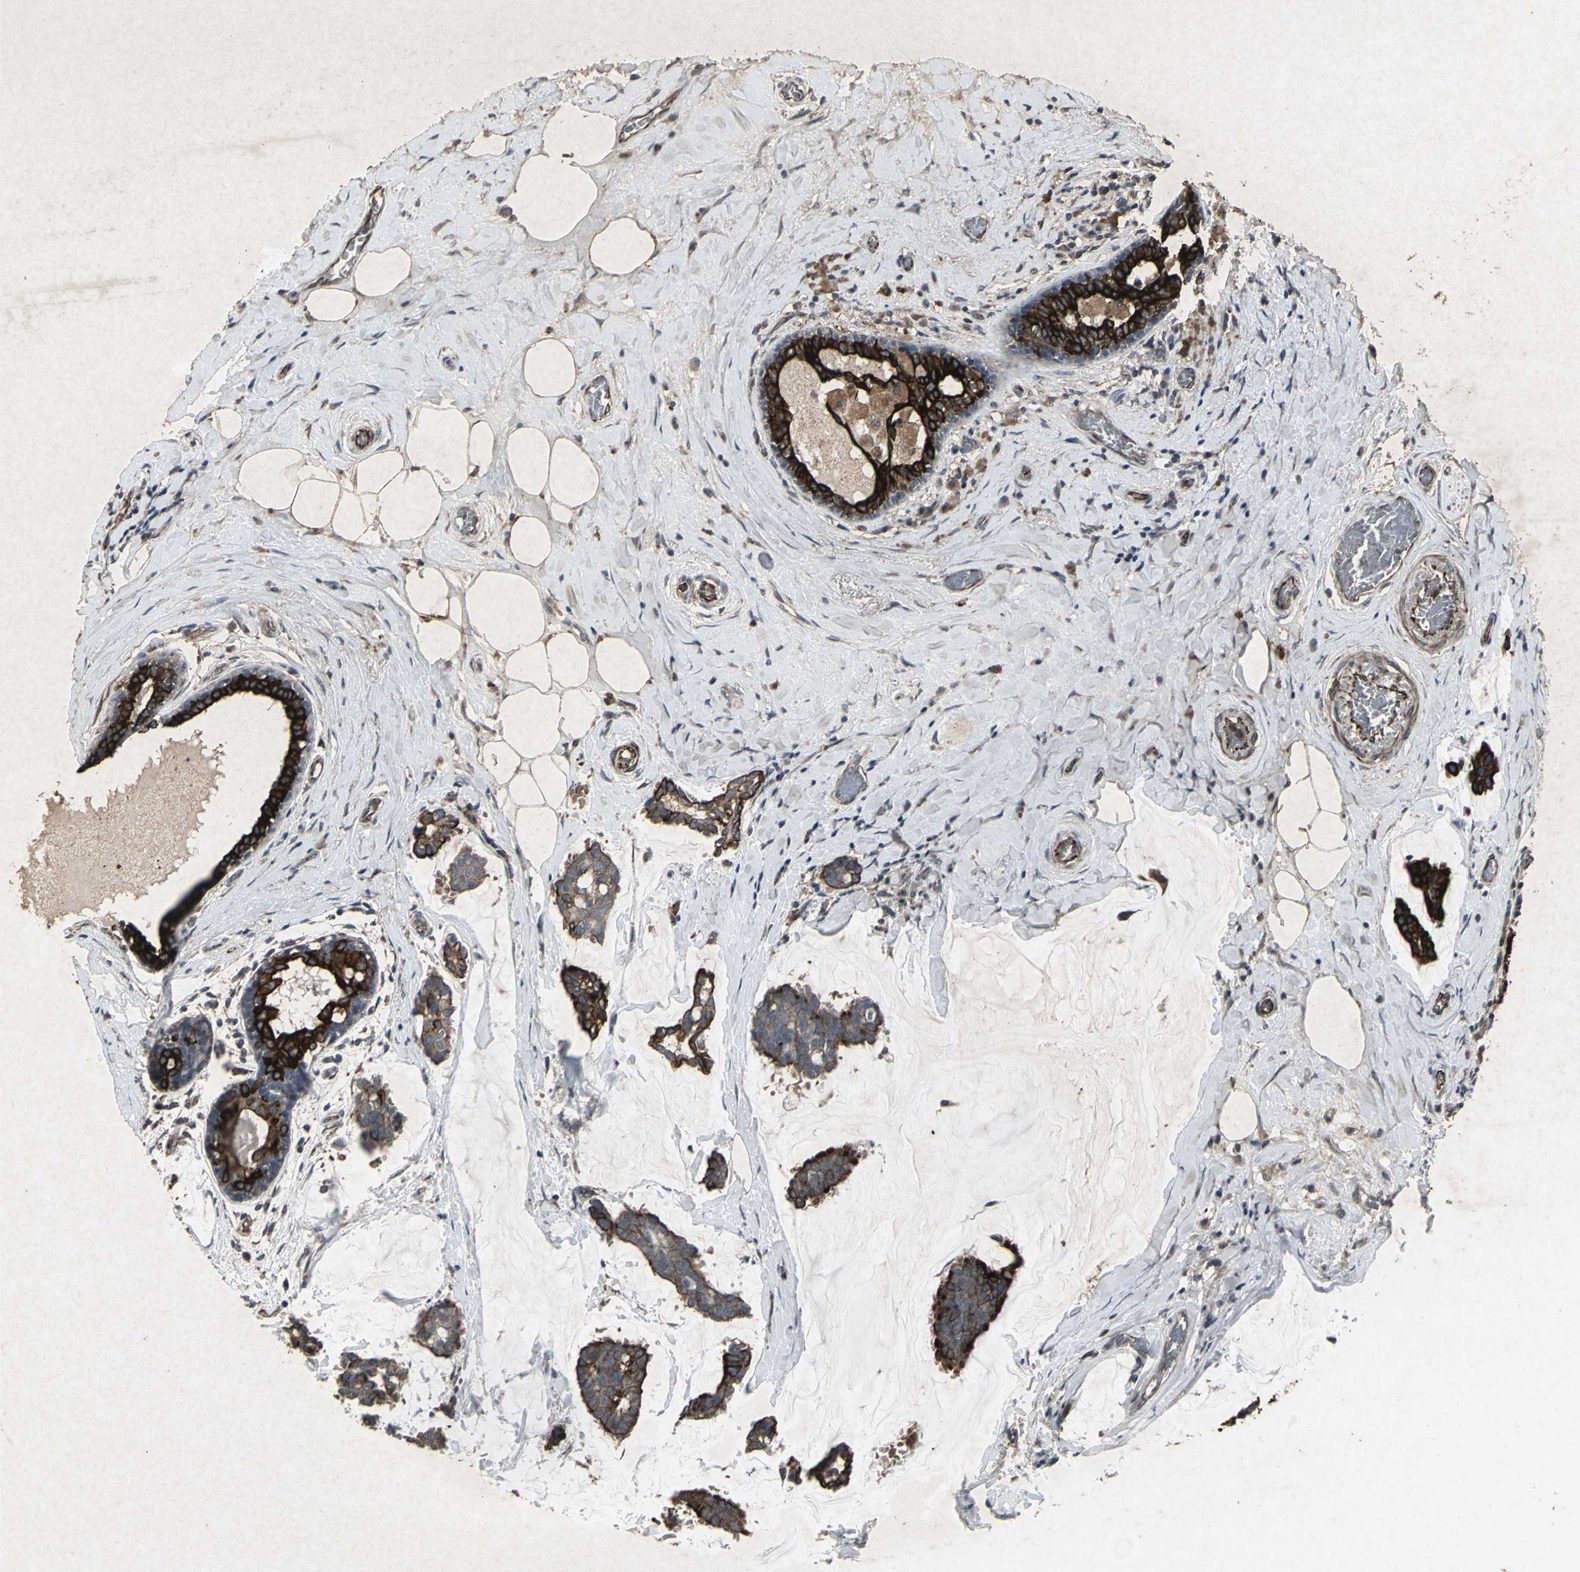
{"staining": {"intensity": "strong", "quantity": ">75%", "location": "cytoplasmic/membranous"}, "tissue": "breast cancer", "cell_type": "Tumor cells", "image_type": "cancer", "snomed": [{"axis": "morphology", "description": "Duct carcinoma"}, {"axis": "topography", "description": "Breast"}], "caption": "Tumor cells demonstrate strong cytoplasmic/membranous positivity in about >75% of cells in infiltrating ductal carcinoma (breast).", "gene": "CCR9", "patient": {"sex": "female", "age": 93}}